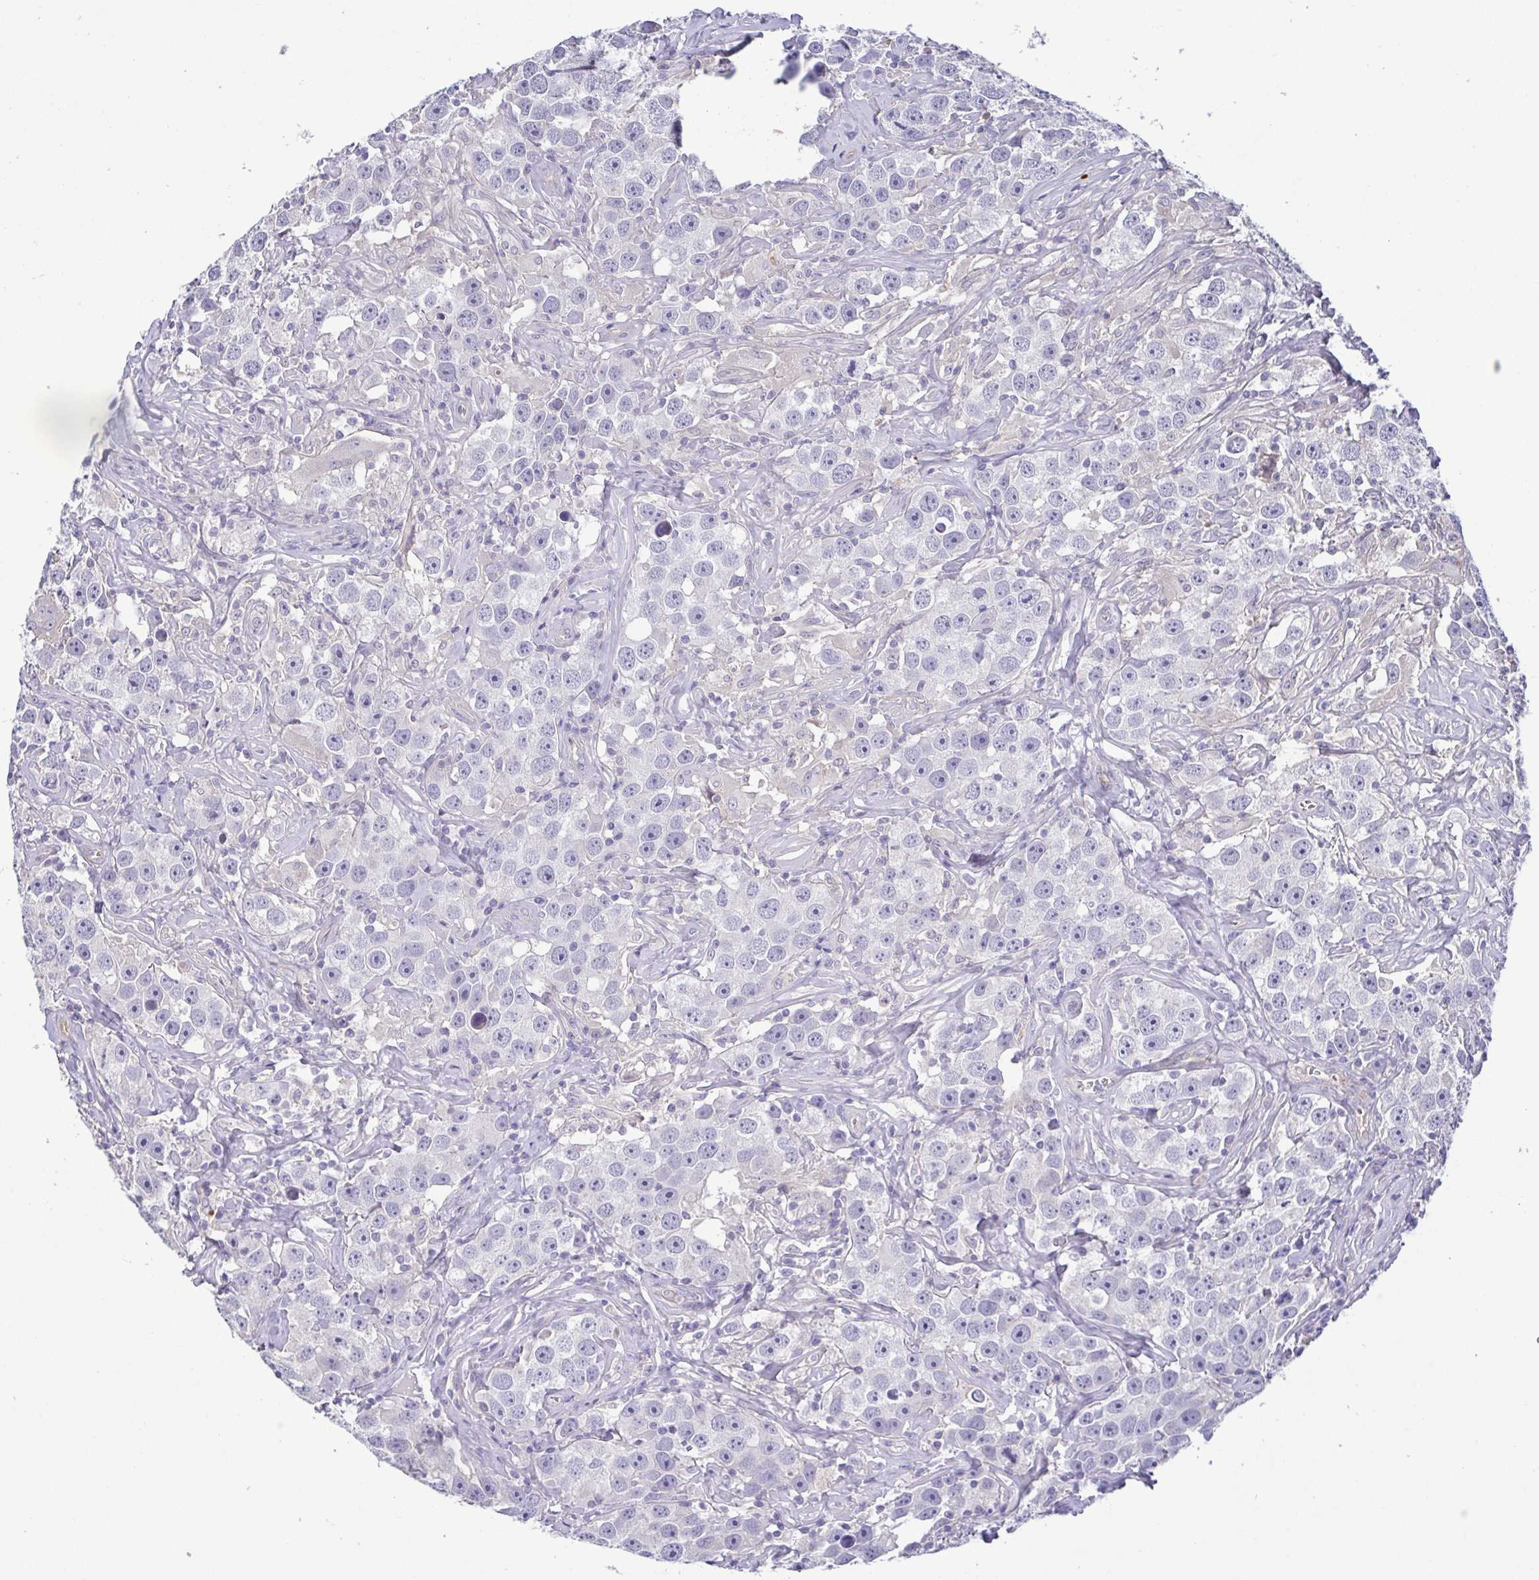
{"staining": {"intensity": "negative", "quantity": "none", "location": "none"}, "tissue": "testis cancer", "cell_type": "Tumor cells", "image_type": "cancer", "snomed": [{"axis": "morphology", "description": "Seminoma, NOS"}, {"axis": "topography", "description": "Testis"}], "caption": "The image shows no significant positivity in tumor cells of testis cancer. (DAB IHC, high magnification).", "gene": "LMF2", "patient": {"sex": "male", "age": 49}}